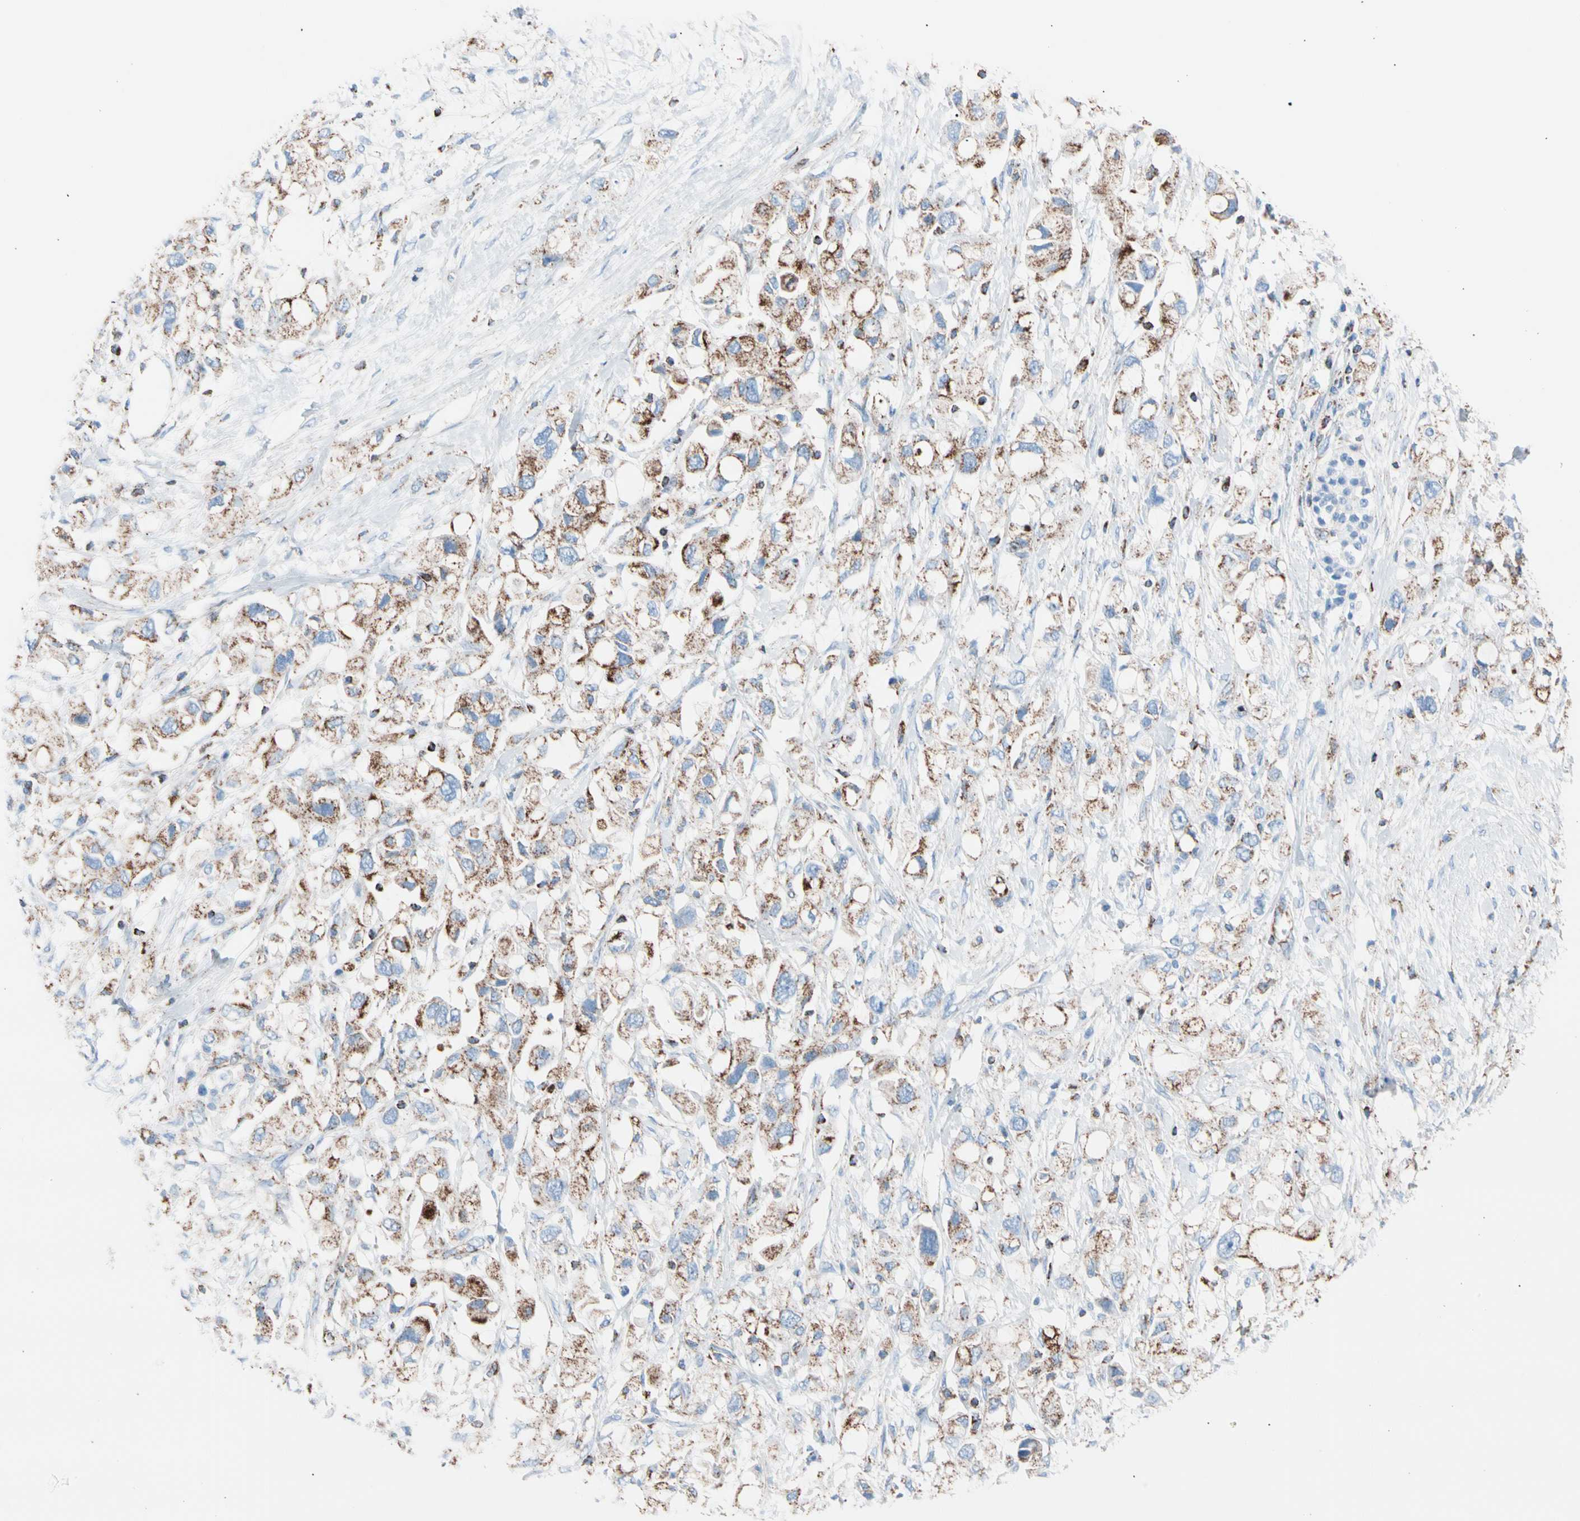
{"staining": {"intensity": "strong", "quantity": "25%-75%", "location": "cytoplasmic/membranous"}, "tissue": "pancreatic cancer", "cell_type": "Tumor cells", "image_type": "cancer", "snomed": [{"axis": "morphology", "description": "Adenocarcinoma, NOS"}, {"axis": "topography", "description": "Pancreas"}], "caption": "Pancreatic cancer (adenocarcinoma) tissue demonstrates strong cytoplasmic/membranous positivity in approximately 25%-75% of tumor cells, visualized by immunohistochemistry.", "gene": "HK1", "patient": {"sex": "female", "age": 56}}